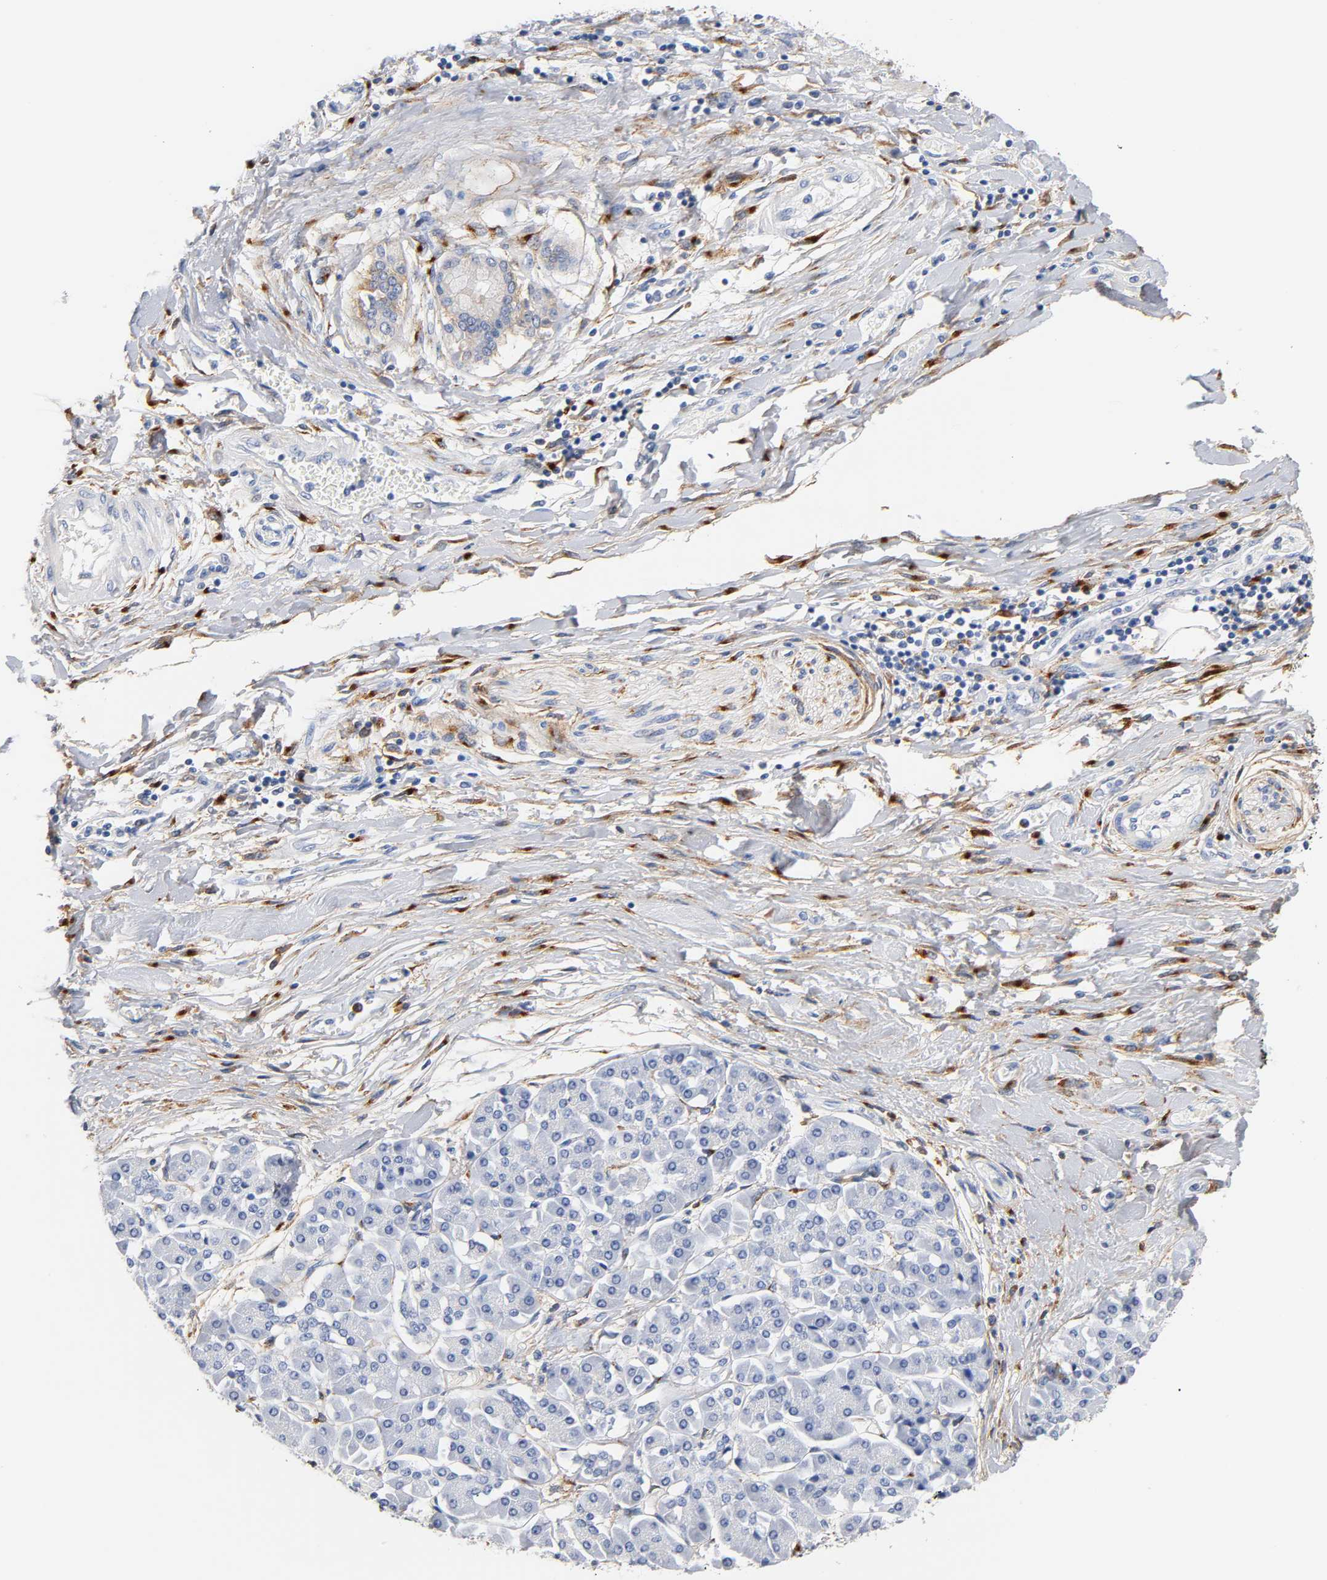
{"staining": {"intensity": "negative", "quantity": "none", "location": "none"}, "tissue": "pancreatic cancer", "cell_type": "Tumor cells", "image_type": "cancer", "snomed": [{"axis": "morphology", "description": "Adenocarcinoma, NOS"}, {"axis": "topography", "description": "Pancreas"}], "caption": "The micrograph shows no significant positivity in tumor cells of pancreatic cancer. (Brightfield microscopy of DAB immunohistochemistry at high magnification).", "gene": "LRP1", "patient": {"sex": "male", "age": 46}}